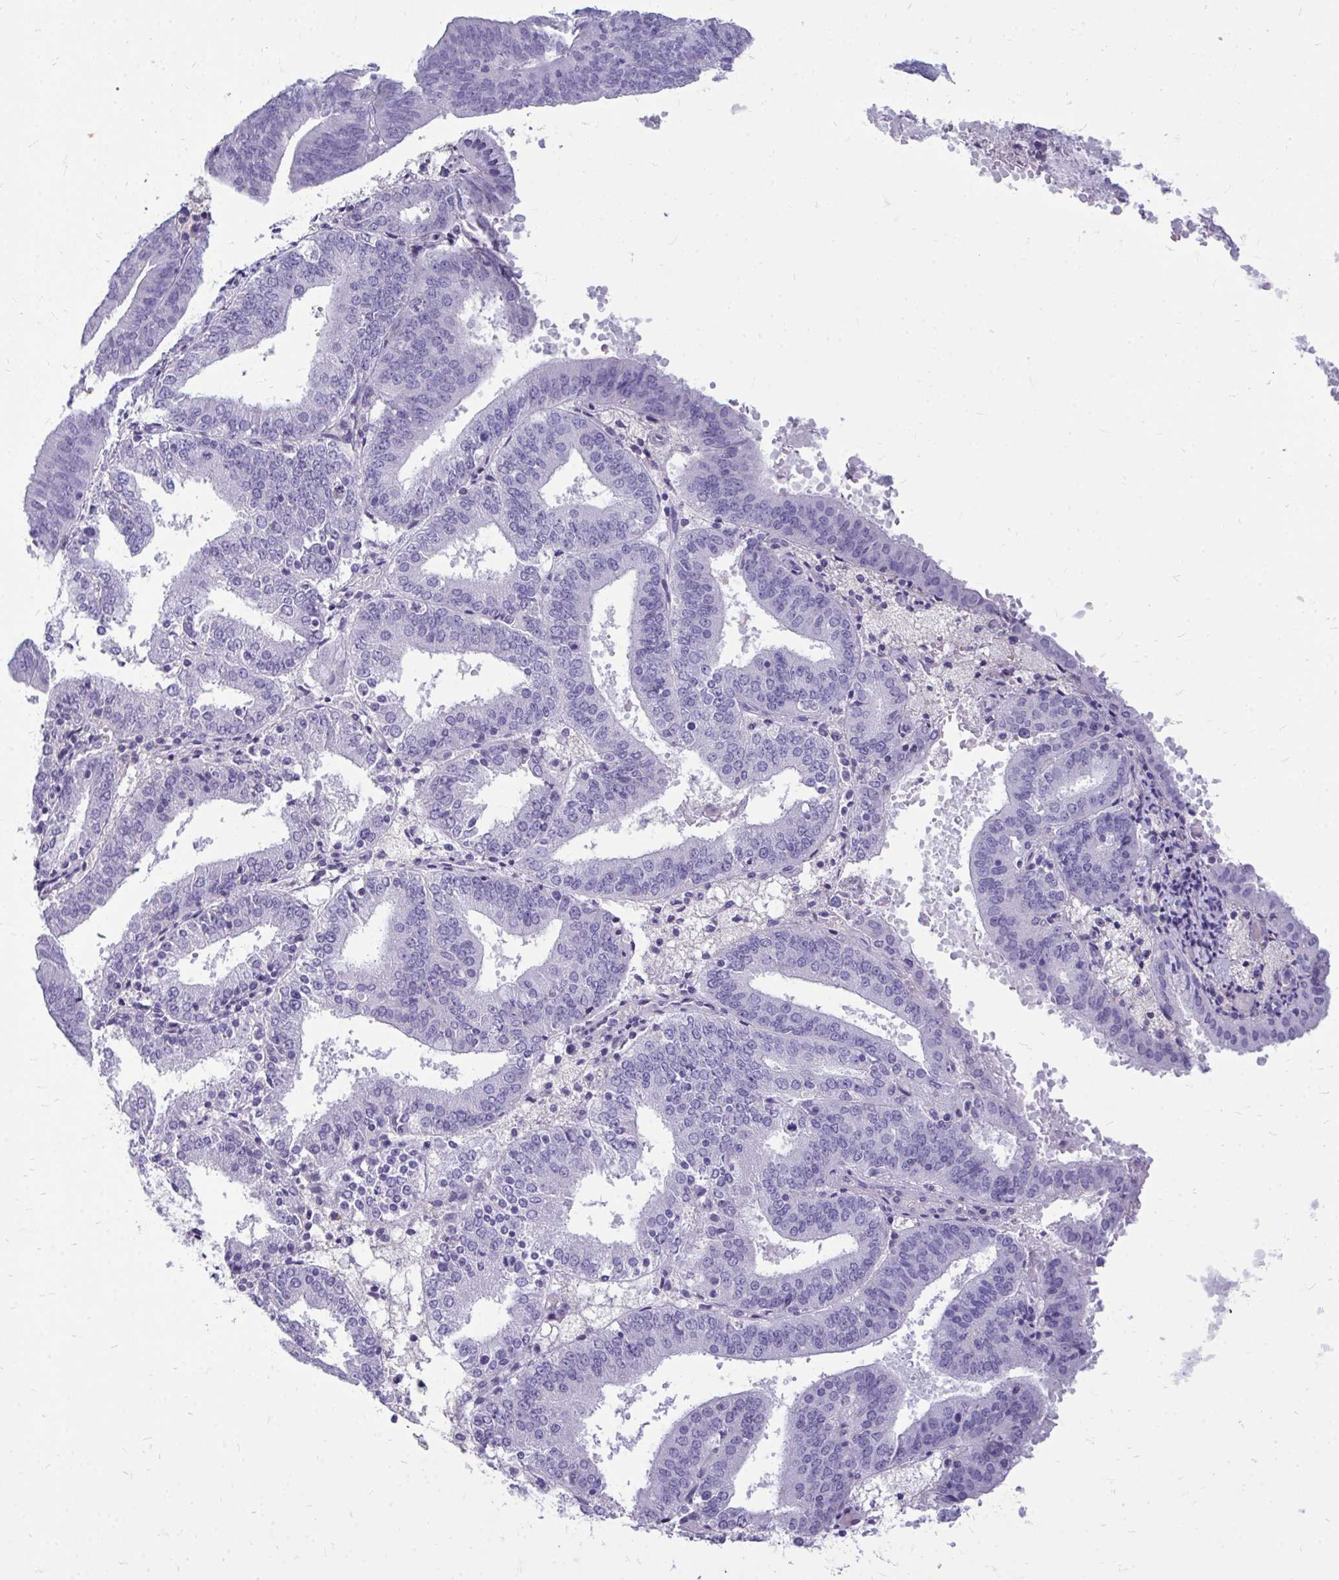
{"staining": {"intensity": "negative", "quantity": "none", "location": "none"}, "tissue": "endometrial cancer", "cell_type": "Tumor cells", "image_type": "cancer", "snomed": [{"axis": "morphology", "description": "Adenocarcinoma, NOS"}, {"axis": "topography", "description": "Endometrium"}], "caption": "Human endometrial adenocarcinoma stained for a protein using immunohistochemistry (IHC) shows no positivity in tumor cells.", "gene": "FABP3", "patient": {"sex": "female", "age": 63}}